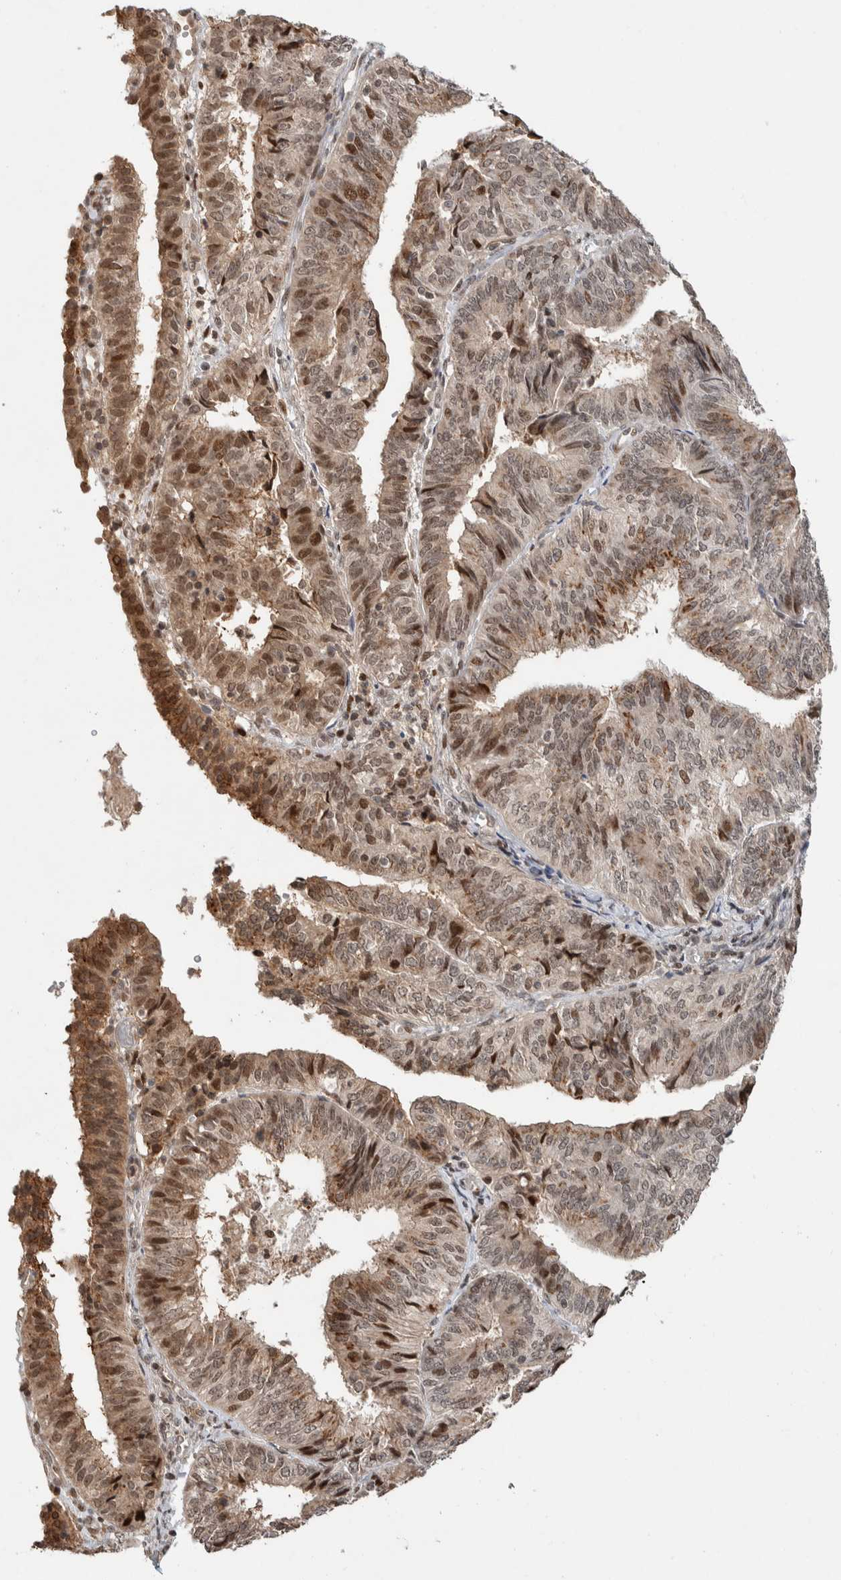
{"staining": {"intensity": "moderate", "quantity": ">75%", "location": "nuclear"}, "tissue": "endometrial cancer", "cell_type": "Tumor cells", "image_type": "cancer", "snomed": [{"axis": "morphology", "description": "Adenocarcinoma, NOS"}, {"axis": "topography", "description": "Endometrium"}], "caption": "Brown immunohistochemical staining in human endometrial adenocarcinoma exhibits moderate nuclear expression in about >75% of tumor cells.", "gene": "ZNF521", "patient": {"sex": "female", "age": 58}}